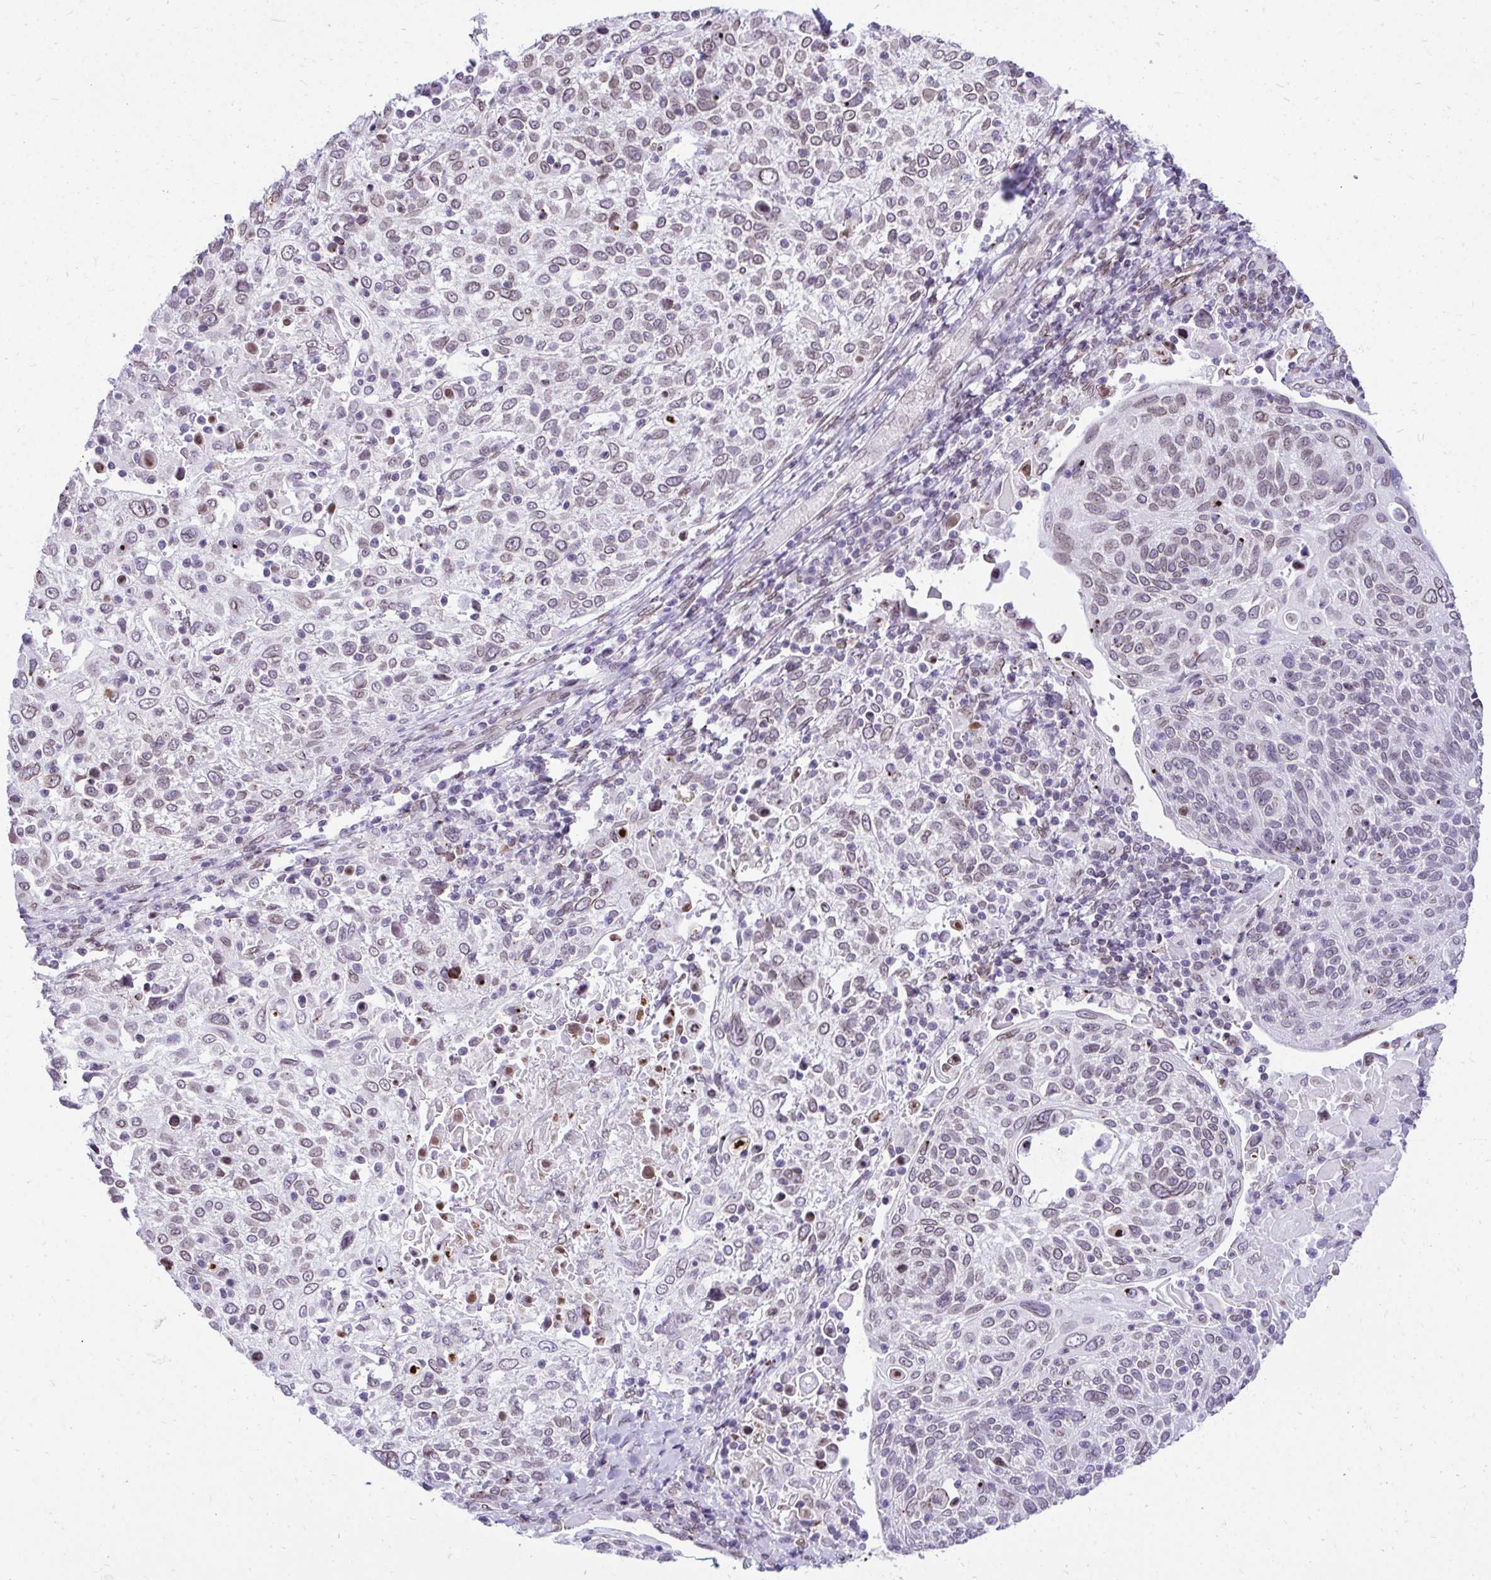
{"staining": {"intensity": "weak", "quantity": "25%-75%", "location": "cytoplasmic/membranous,nuclear"}, "tissue": "cervical cancer", "cell_type": "Tumor cells", "image_type": "cancer", "snomed": [{"axis": "morphology", "description": "Squamous cell carcinoma, NOS"}, {"axis": "topography", "description": "Cervix"}], "caption": "There is low levels of weak cytoplasmic/membranous and nuclear expression in tumor cells of squamous cell carcinoma (cervical), as demonstrated by immunohistochemical staining (brown color).", "gene": "BANF1", "patient": {"sex": "female", "age": 61}}